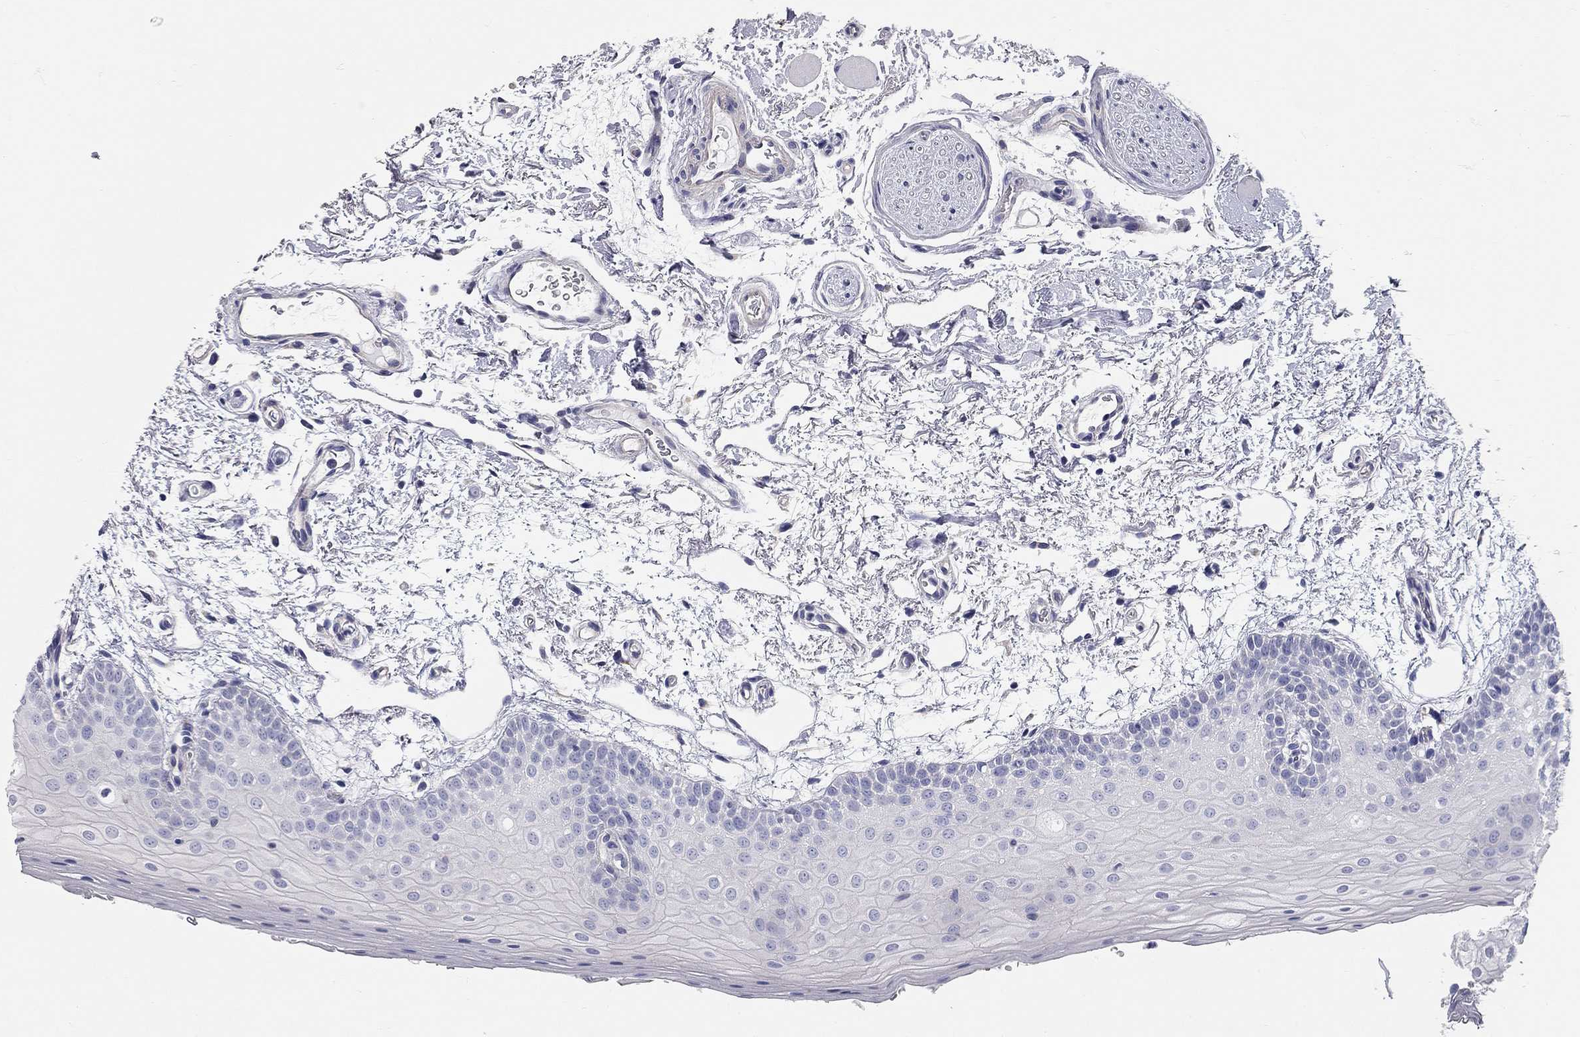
{"staining": {"intensity": "negative", "quantity": "none", "location": "none"}, "tissue": "oral mucosa", "cell_type": "Squamous epithelial cells", "image_type": "normal", "snomed": [{"axis": "morphology", "description": "Normal tissue, NOS"}, {"axis": "topography", "description": "Oral tissue"}, {"axis": "topography", "description": "Tounge, NOS"}], "caption": "Immunohistochemical staining of benign human oral mucosa demonstrates no significant staining in squamous epithelial cells. Nuclei are stained in blue.", "gene": "XAGE2", "patient": {"sex": "female", "age": 86}}